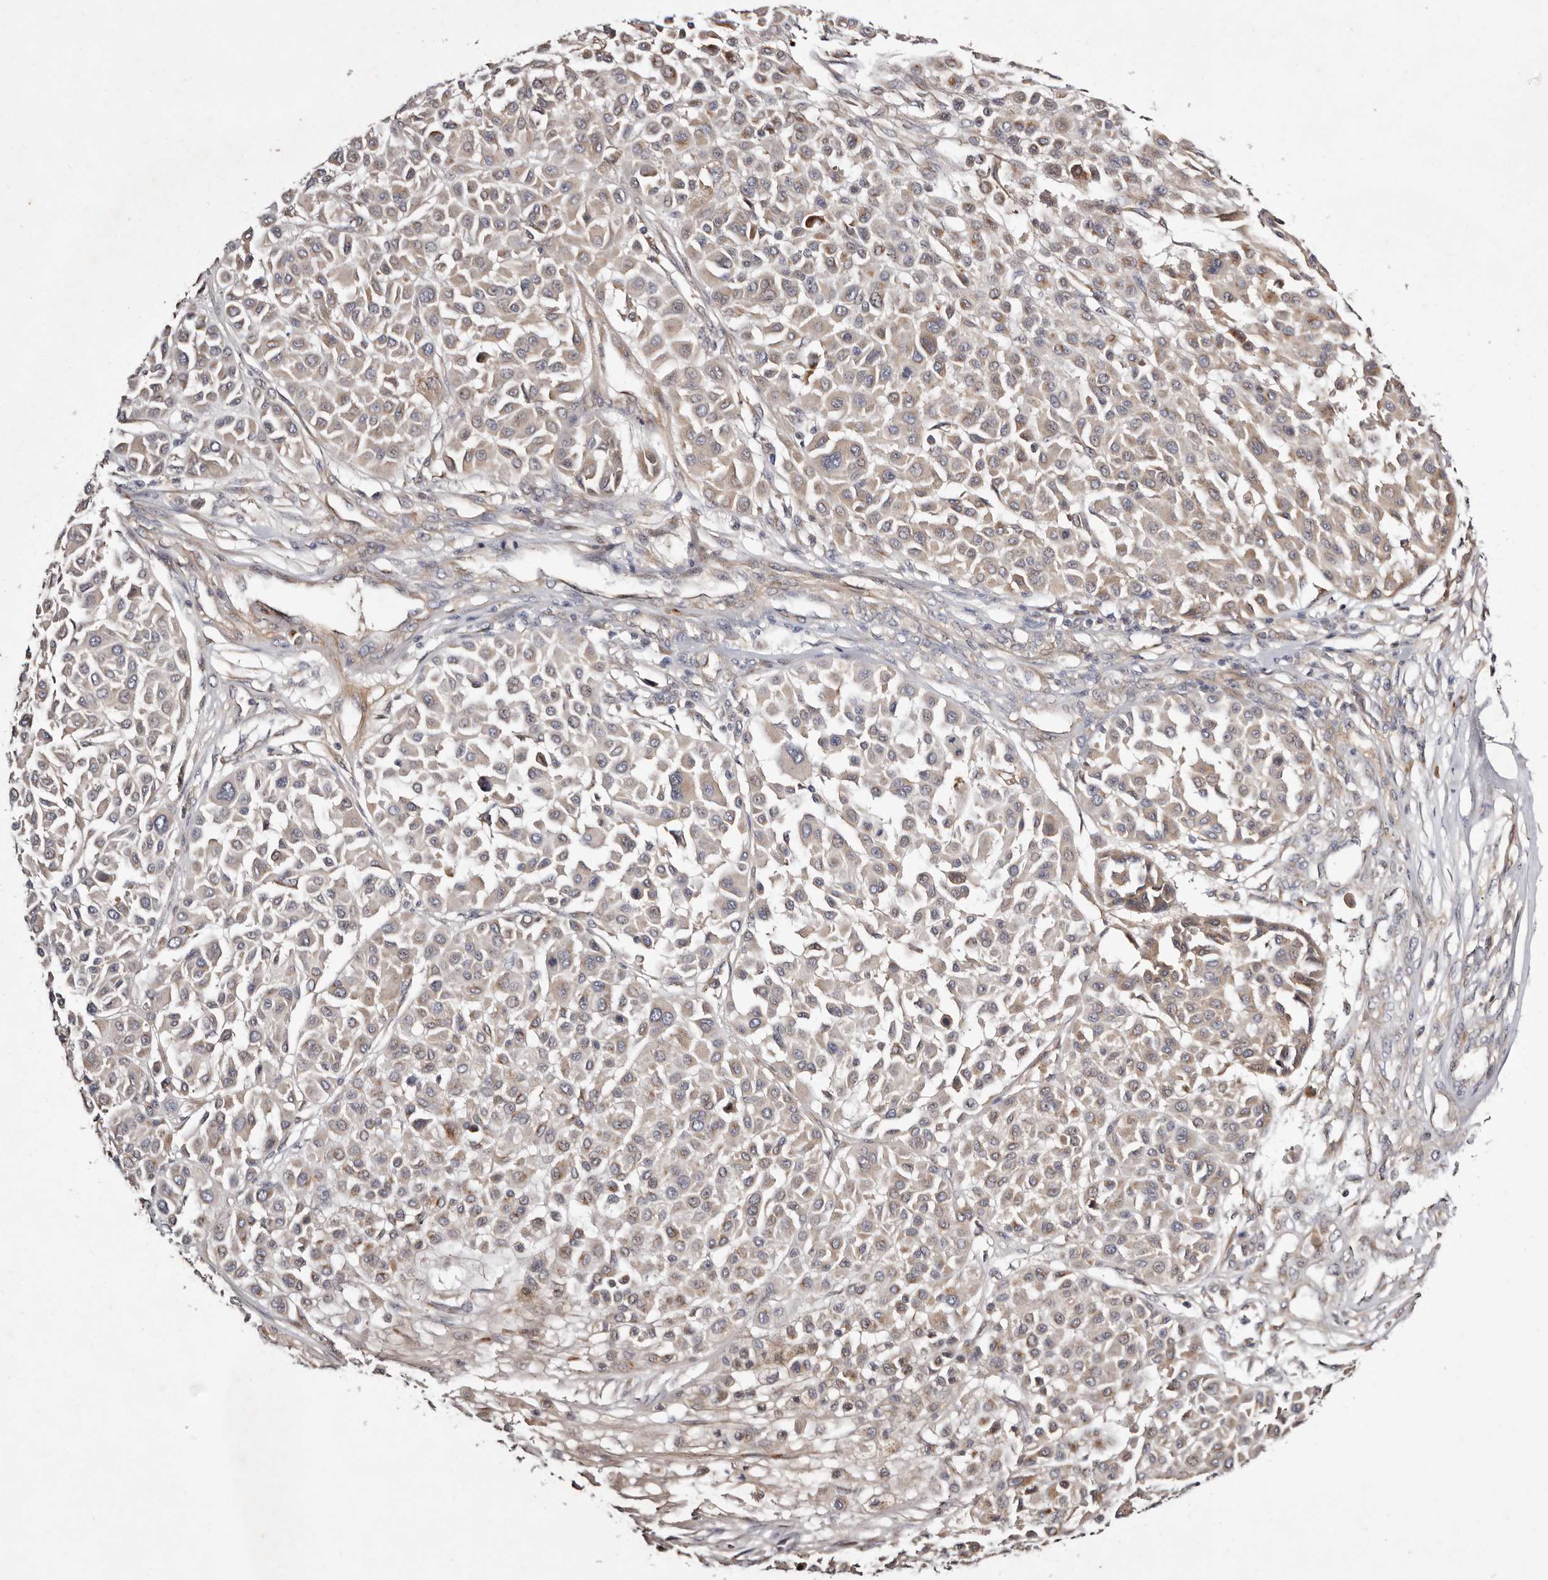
{"staining": {"intensity": "weak", "quantity": "25%-75%", "location": "cytoplasmic/membranous"}, "tissue": "melanoma", "cell_type": "Tumor cells", "image_type": "cancer", "snomed": [{"axis": "morphology", "description": "Malignant melanoma, Metastatic site"}, {"axis": "topography", "description": "Soft tissue"}], "caption": "Malignant melanoma (metastatic site) stained with DAB (3,3'-diaminobenzidine) immunohistochemistry displays low levels of weak cytoplasmic/membranous positivity in about 25%-75% of tumor cells.", "gene": "DACT2", "patient": {"sex": "male", "age": 41}}